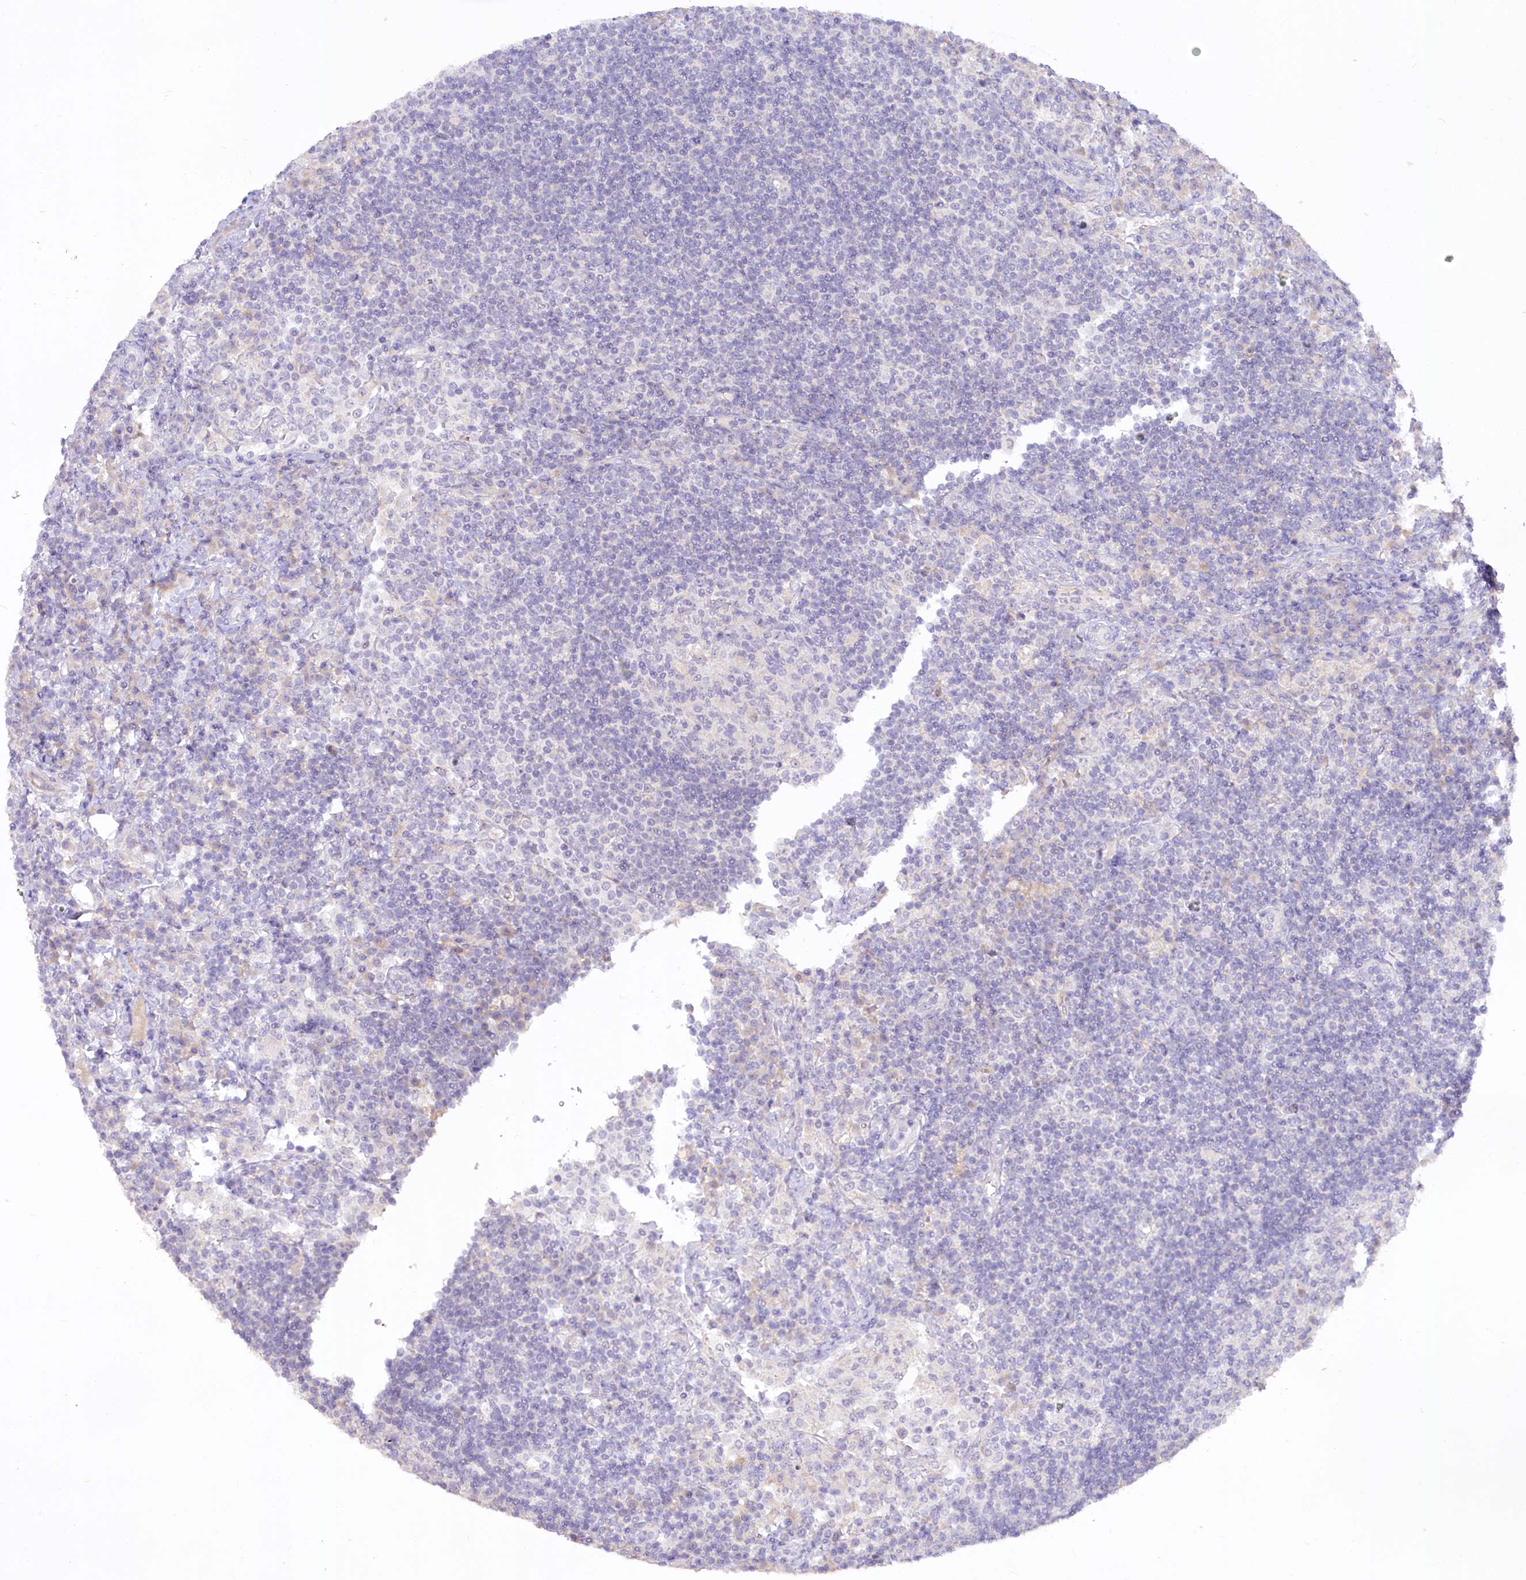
{"staining": {"intensity": "negative", "quantity": "none", "location": "none"}, "tissue": "lymph node", "cell_type": "Germinal center cells", "image_type": "normal", "snomed": [{"axis": "morphology", "description": "Normal tissue, NOS"}, {"axis": "topography", "description": "Lymph node"}], "caption": "This is a histopathology image of immunohistochemistry (IHC) staining of unremarkable lymph node, which shows no expression in germinal center cells.", "gene": "EFHC2", "patient": {"sex": "female", "age": 53}}